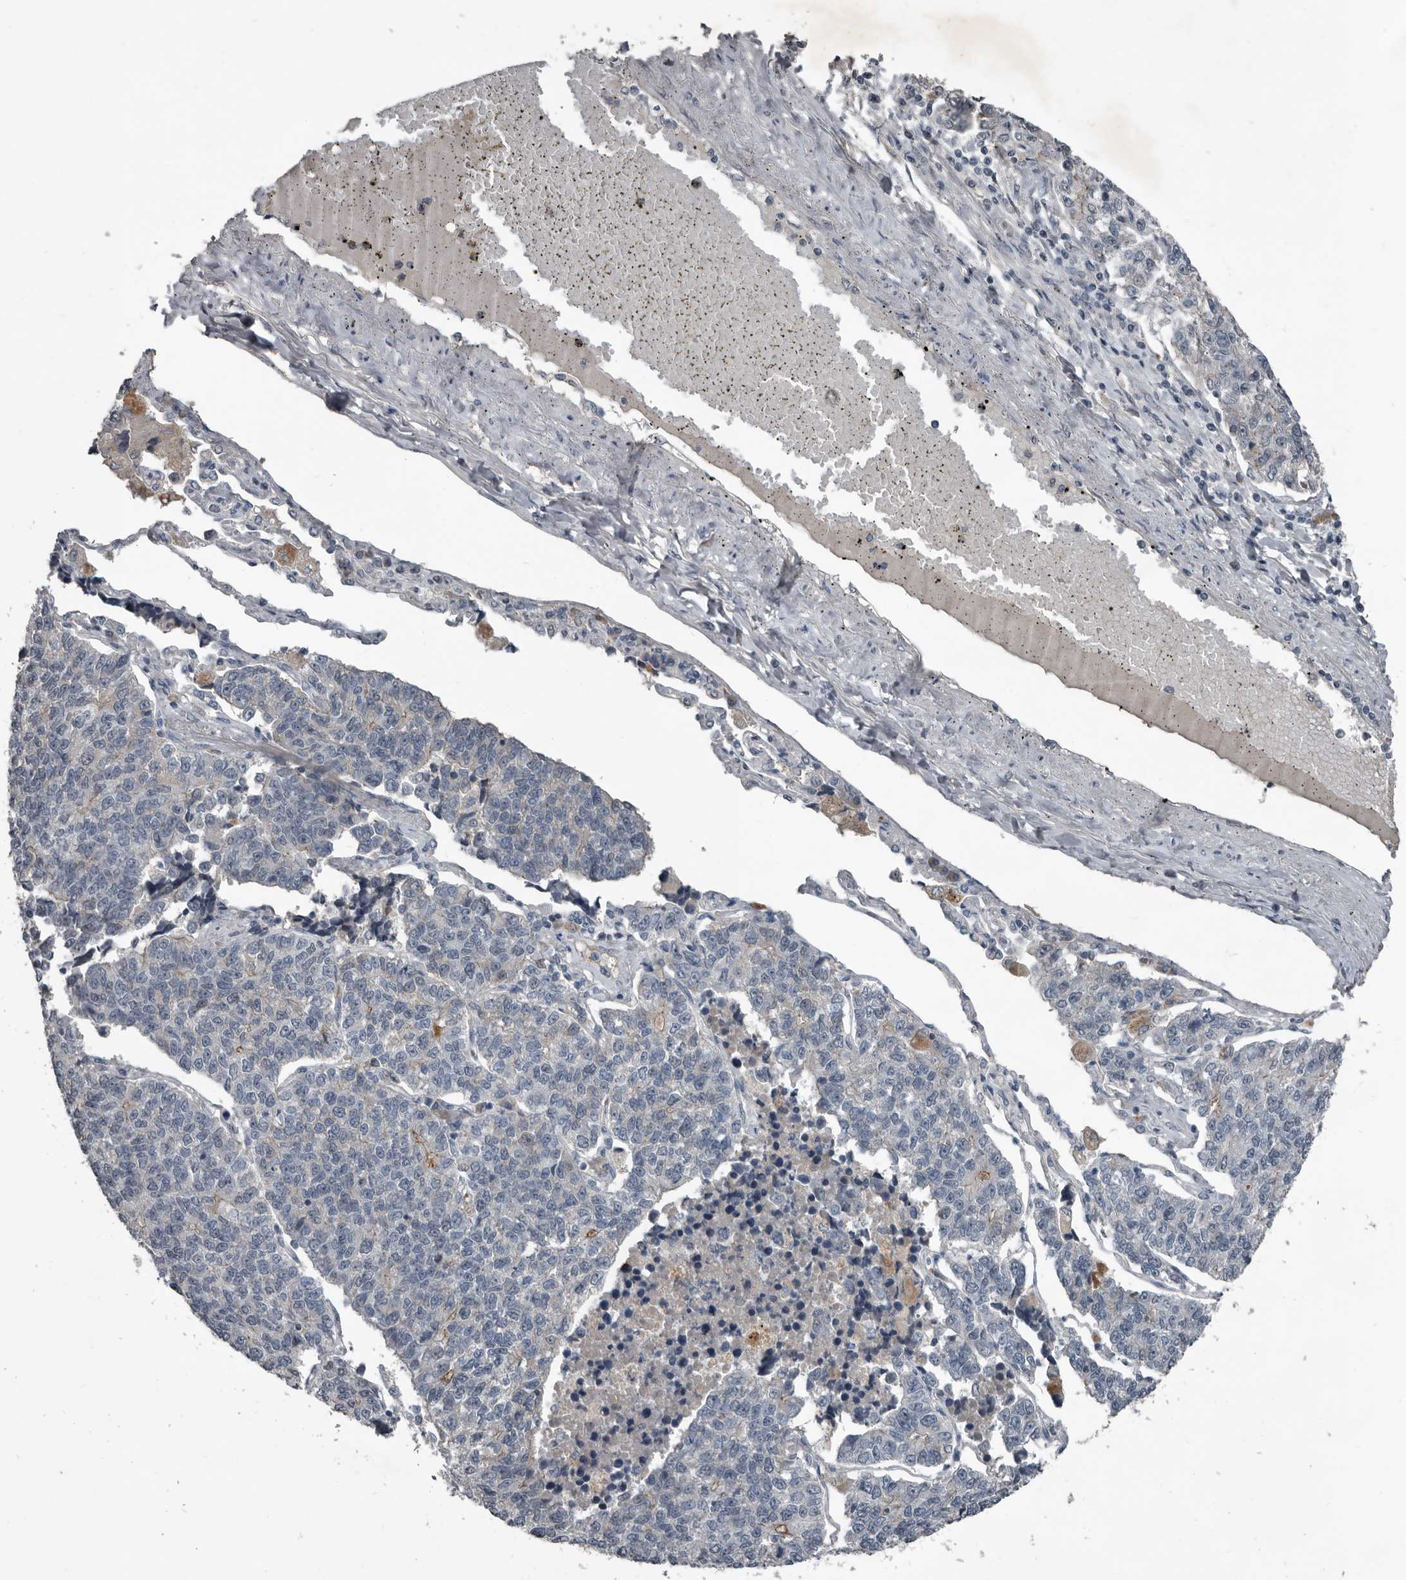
{"staining": {"intensity": "negative", "quantity": "none", "location": "none"}, "tissue": "lung cancer", "cell_type": "Tumor cells", "image_type": "cancer", "snomed": [{"axis": "morphology", "description": "Adenocarcinoma, NOS"}, {"axis": "topography", "description": "Lung"}], "caption": "Immunohistochemical staining of human lung adenocarcinoma reveals no significant positivity in tumor cells.", "gene": "C1orf216", "patient": {"sex": "male", "age": 49}}